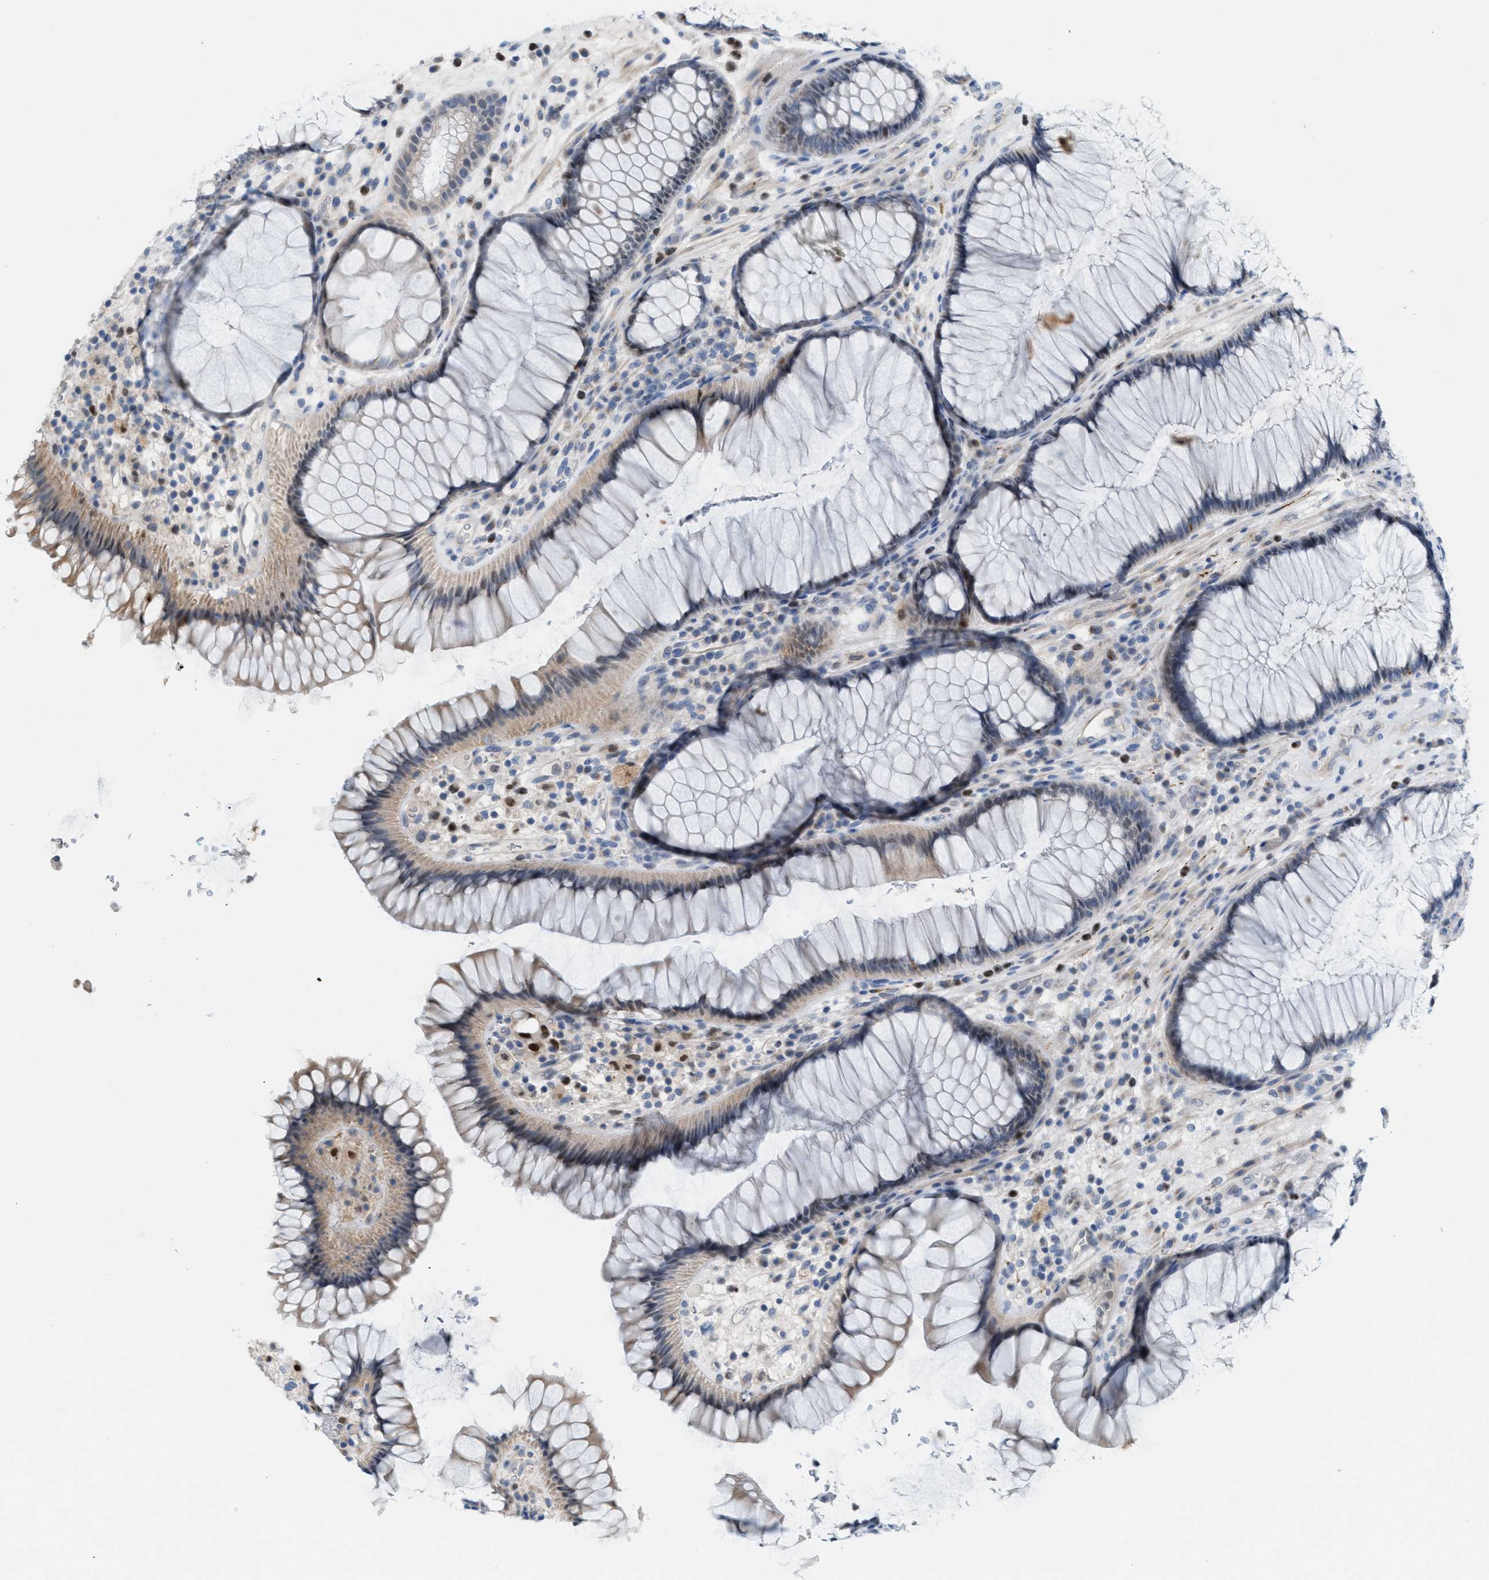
{"staining": {"intensity": "weak", "quantity": "25%-75%", "location": "cytoplasmic/membranous"}, "tissue": "rectum", "cell_type": "Glandular cells", "image_type": "normal", "snomed": [{"axis": "morphology", "description": "Normal tissue, NOS"}, {"axis": "topography", "description": "Rectum"}], "caption": "The image displays staining of unremarkable rectum, revealing weak cytoplasmic/membranous protein expression (brown color) within glandular cells. (Stains: DAB (3,3'-diaminobenzidine) in brown, nuclei in blue, Microscopy: brightfield microscopy at high magnification).", "gene": "PPM1D", "patient": {"sex": "male", "age": 51}}